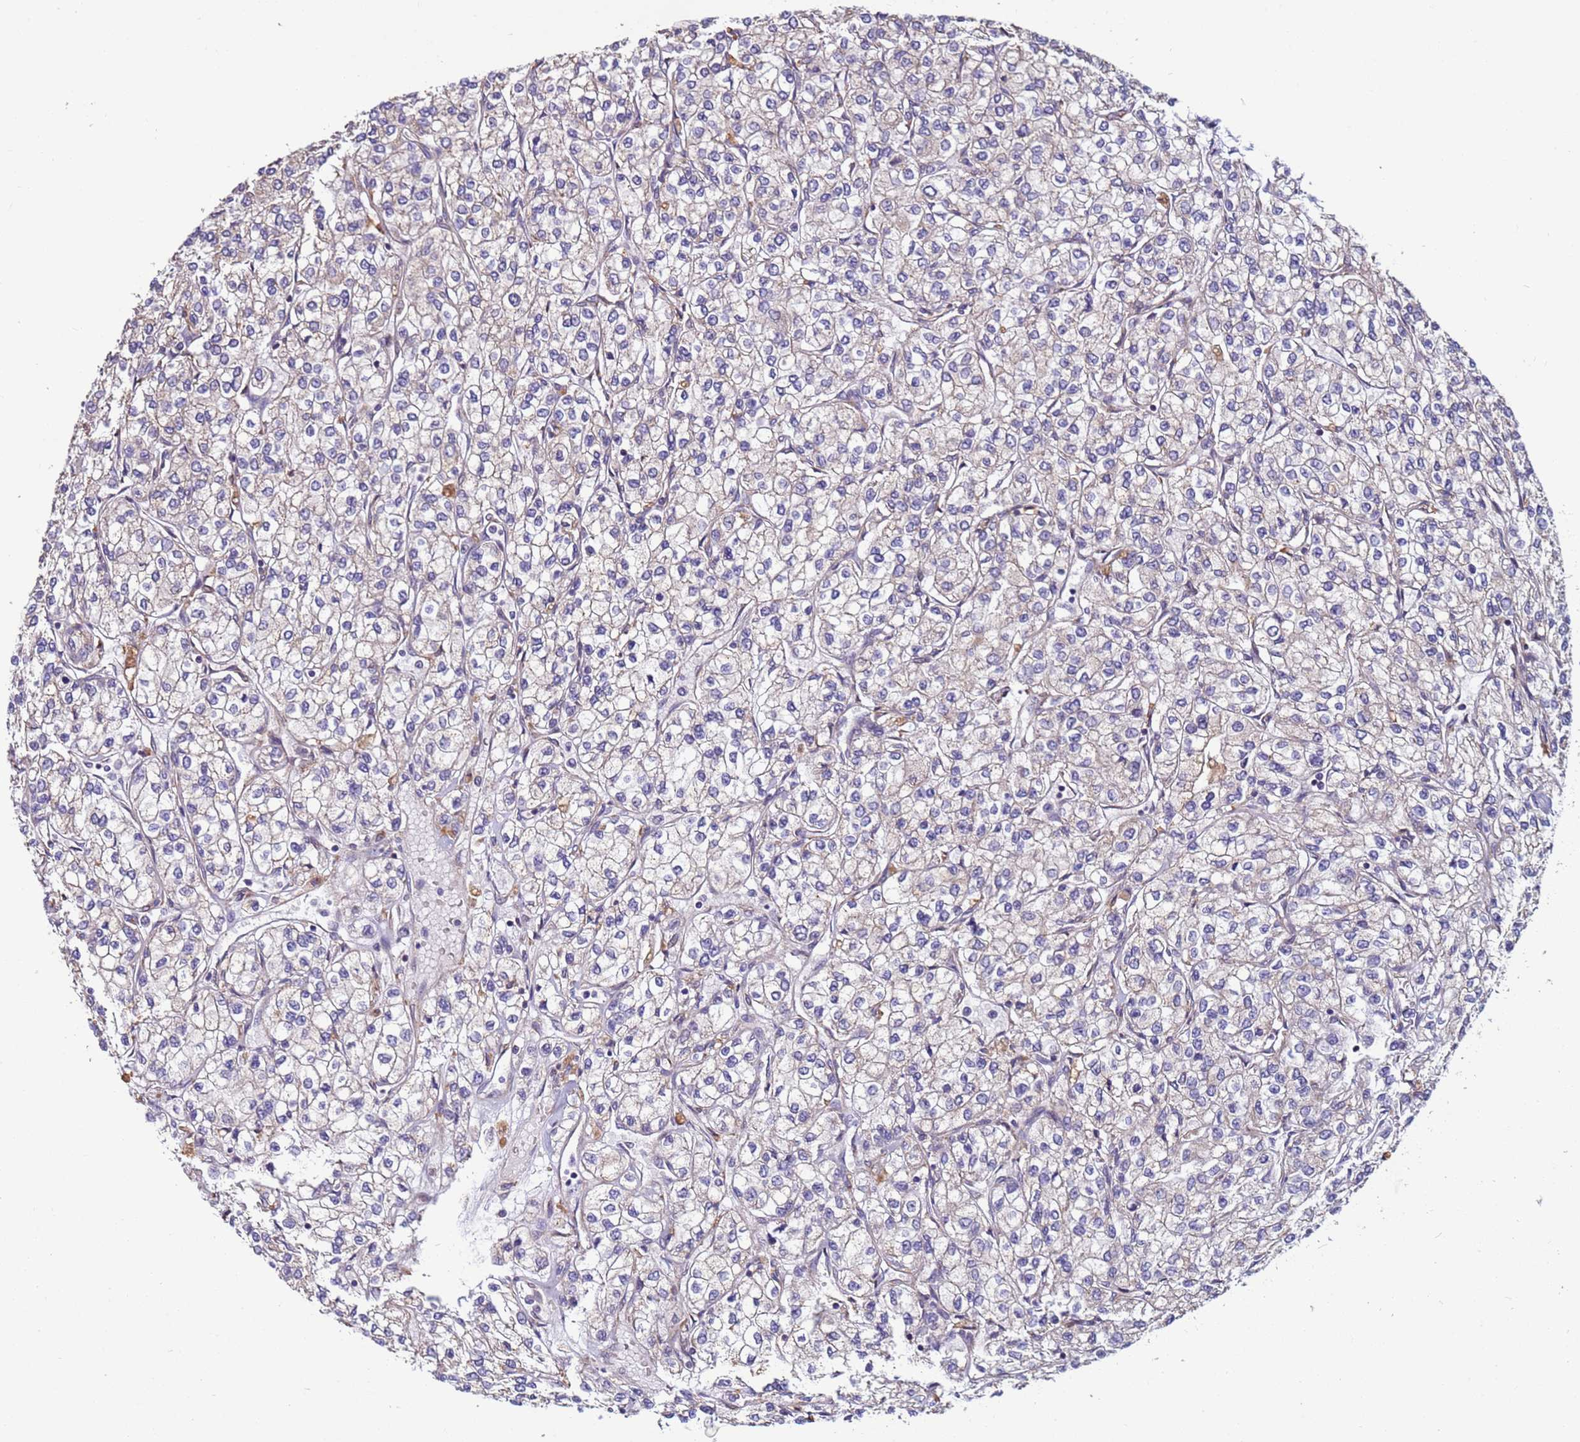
{"staining": {"intensity": "weak", "quantity": "<25%", "location": "cytoplasmic/membranous"}, "tissue": "renal cancer", "cell_type": "Tumor cells", "image_type": "cancer", "snomed": [{"axis": "morphology", "description": "Adenocarcinoma, NOS"}, {"axis": "topography", "description": "Kidney"}], "caption": "This is an IHC micrograph of human renal cancer. There is no expression in tumor cells.", "gene": "MCRIP1", "patient": {"sex": "male", "age": 80}}